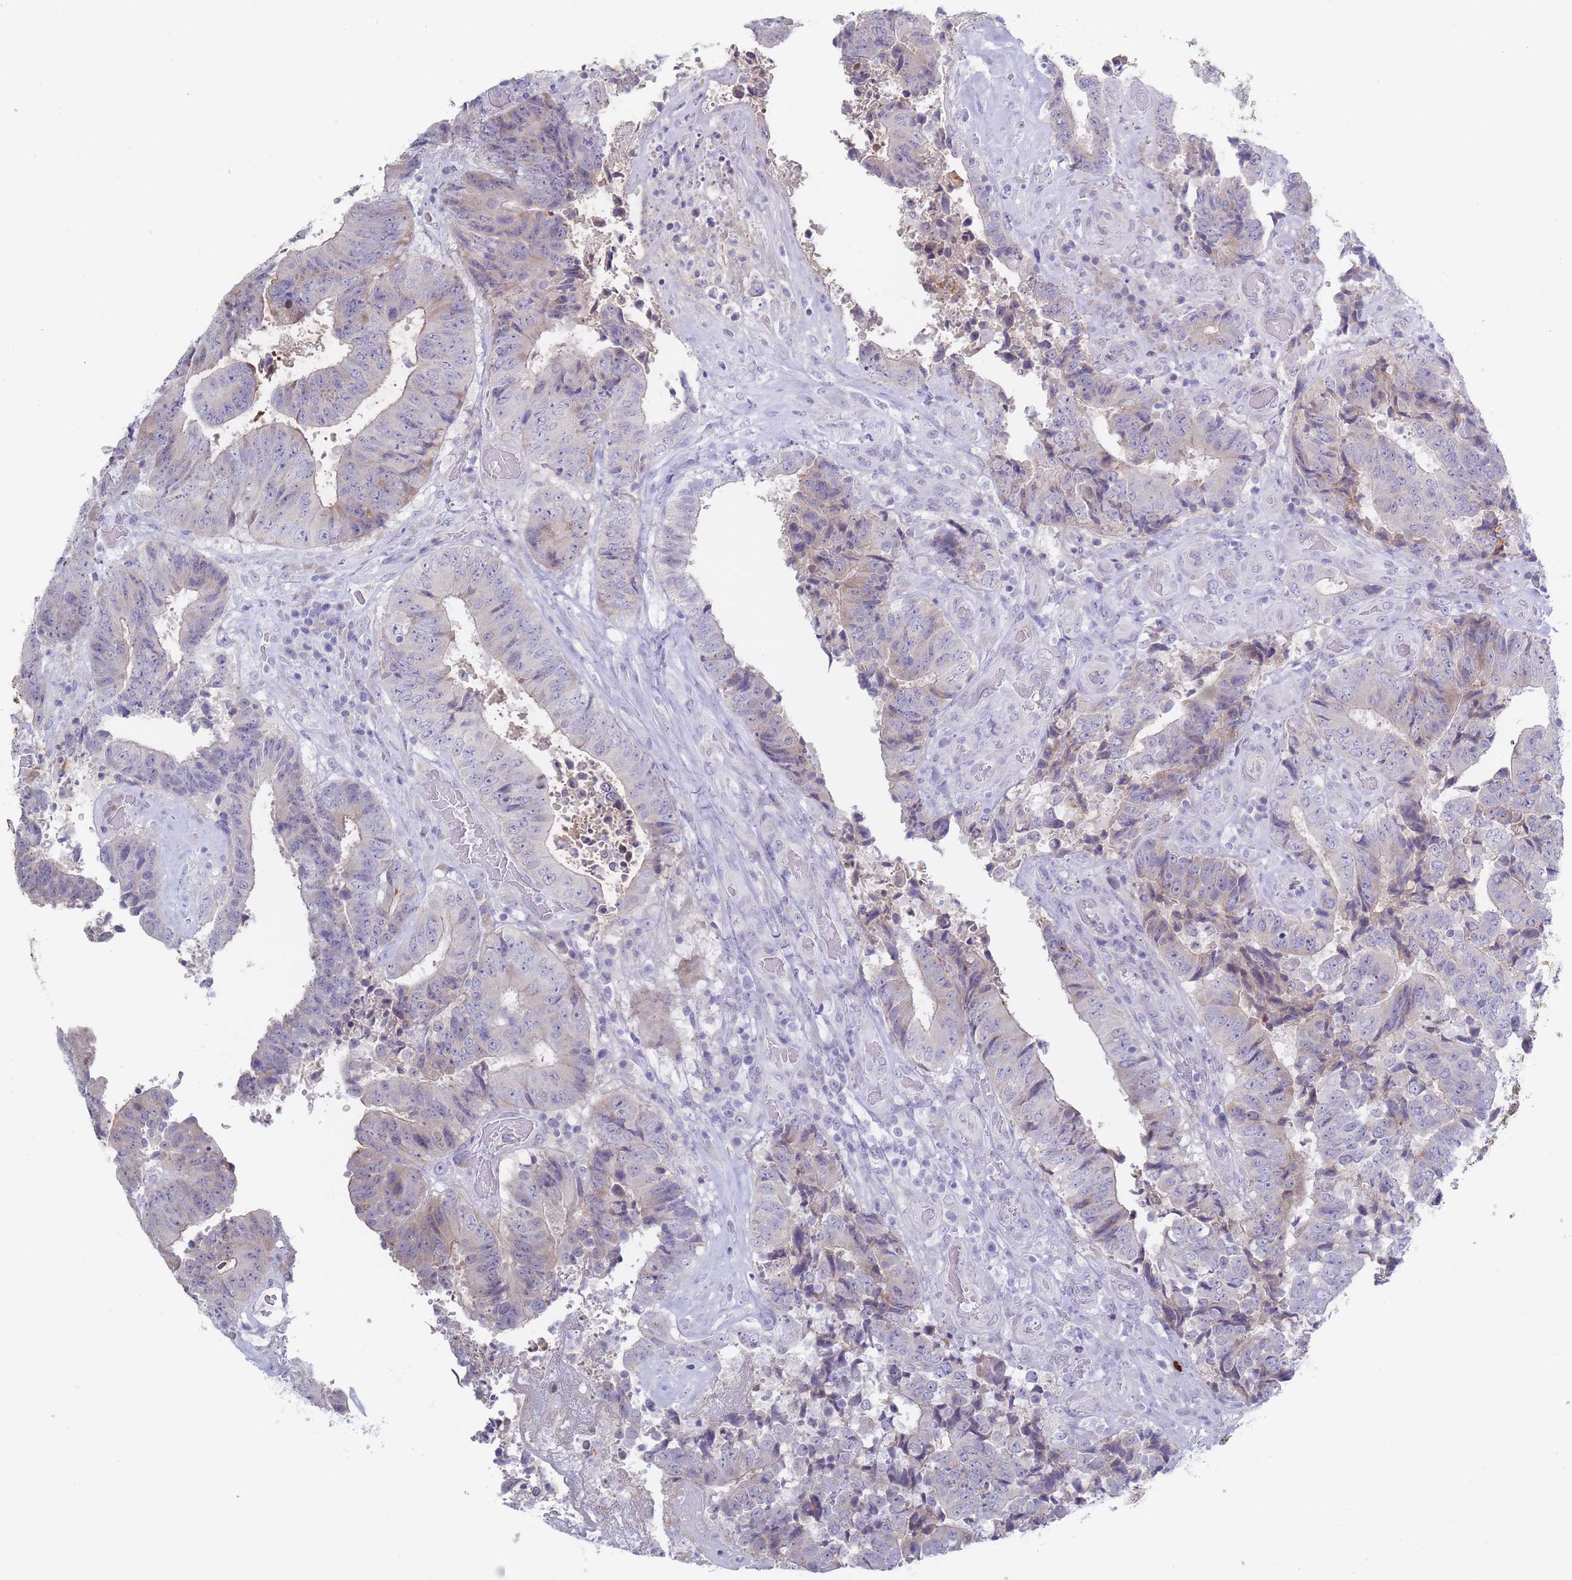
{"staining": {"intensity": "negative", "quantity": "none", "location": "none"}, "tissue": "colorectal cancer", "cell_type": "Tumor cells", "image_type": "cancer", "snomed": [{"axis": "morphology", "description": "Adenocarcinoma, NOS"}, {"axis": "topography", "description": "Rectum"}], "caption": "Colorectal adenocarcinoma was stained to show a protein in brown. There is no significant positivity in tumor cells.", "gene": "PIGU", "patient": {"sex": "male", "age": 72}}